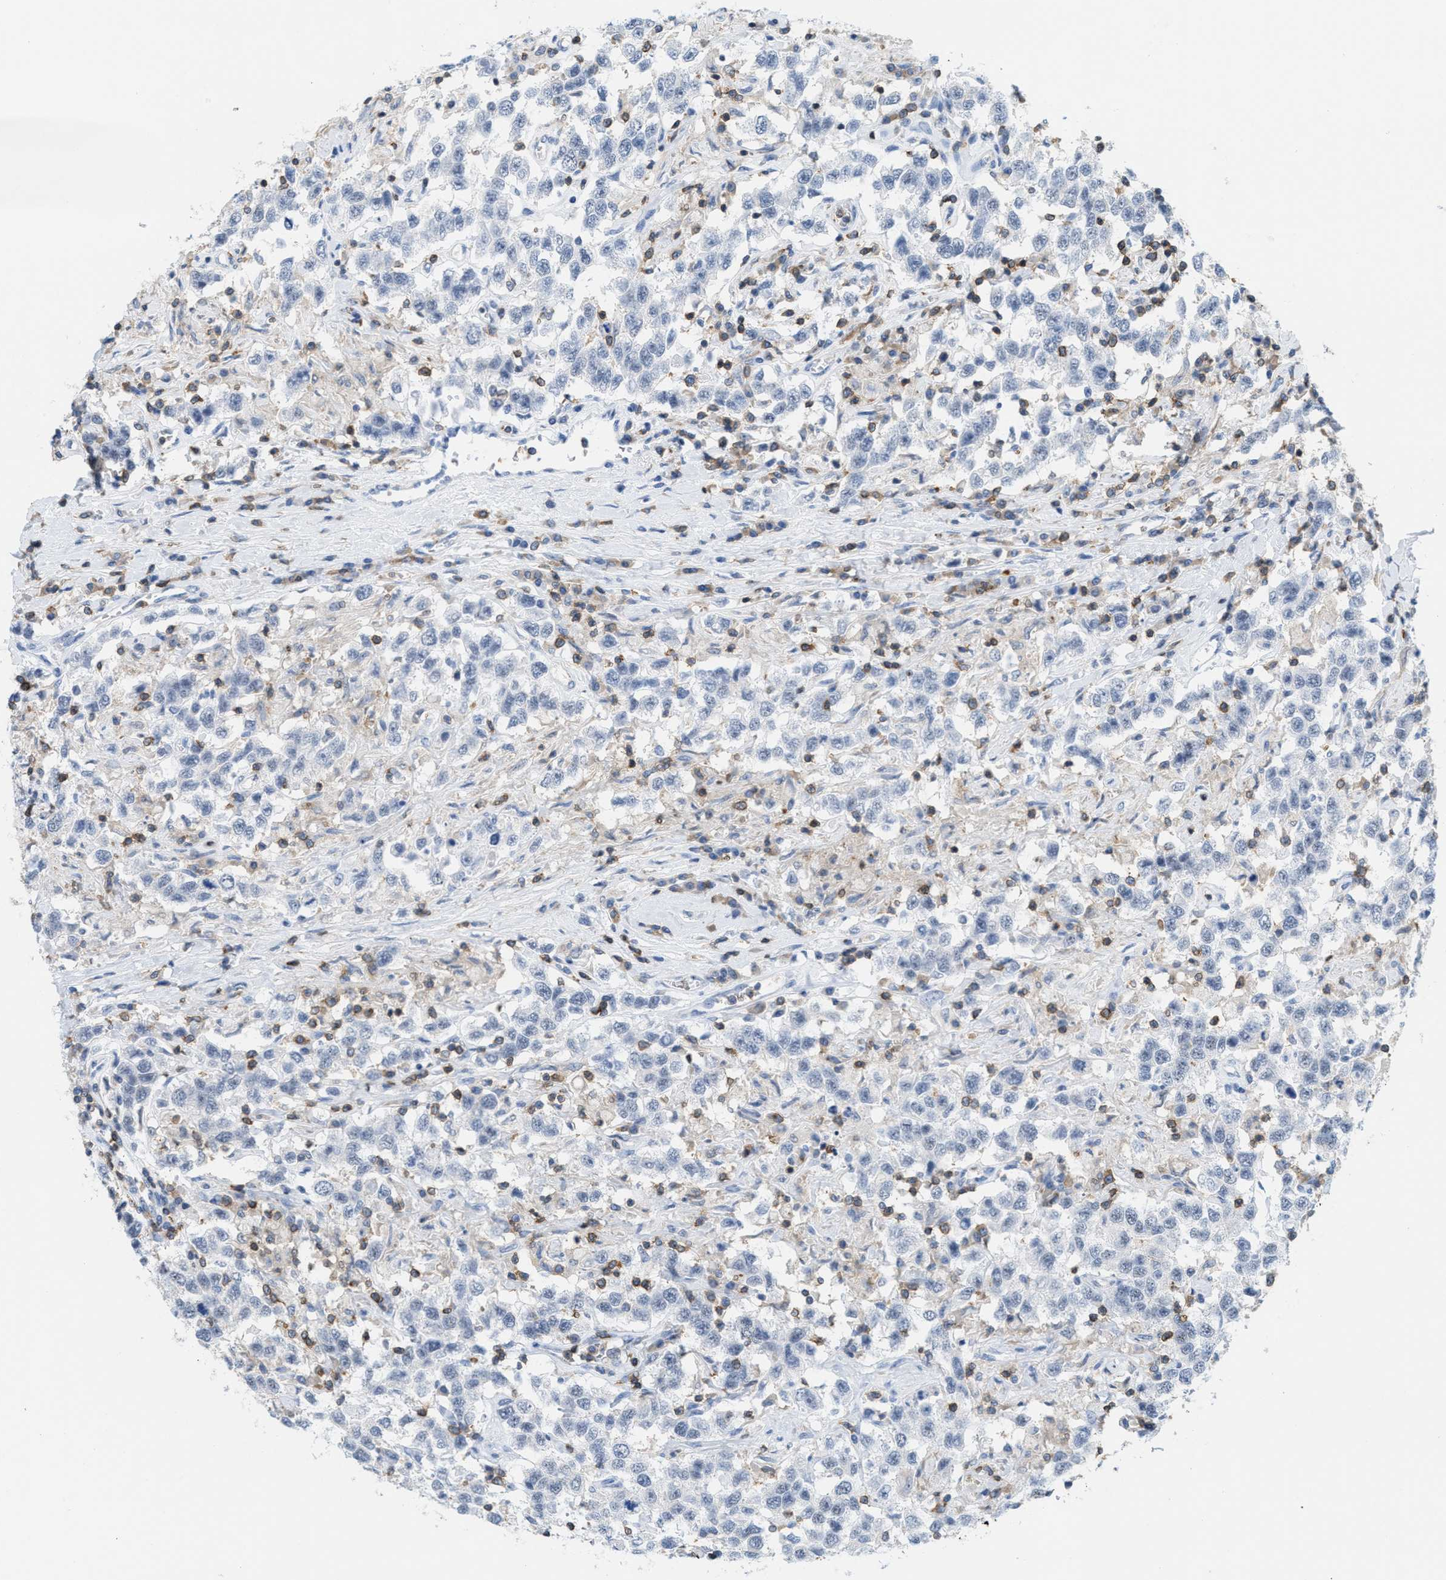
{"staining": {"intensity": "negative", "quantity": "none", "location": "none"}, "tissue": "testis cancer", "cell_type": "Tumor cells", "image_type": "cancer", "snomed": [{"axis": "morphology", "description": "Seminoma, NOS"}, {"axis": "topography", "description": "Testis"}], "caption": "An immunohistochemistry histopathology image of testis cancer (seminoma) is shown. There is no staining in tumor cells of testis cancer (seminoma).", "gene": "IL16", "patient": {"sex": "male", "age": 41}}